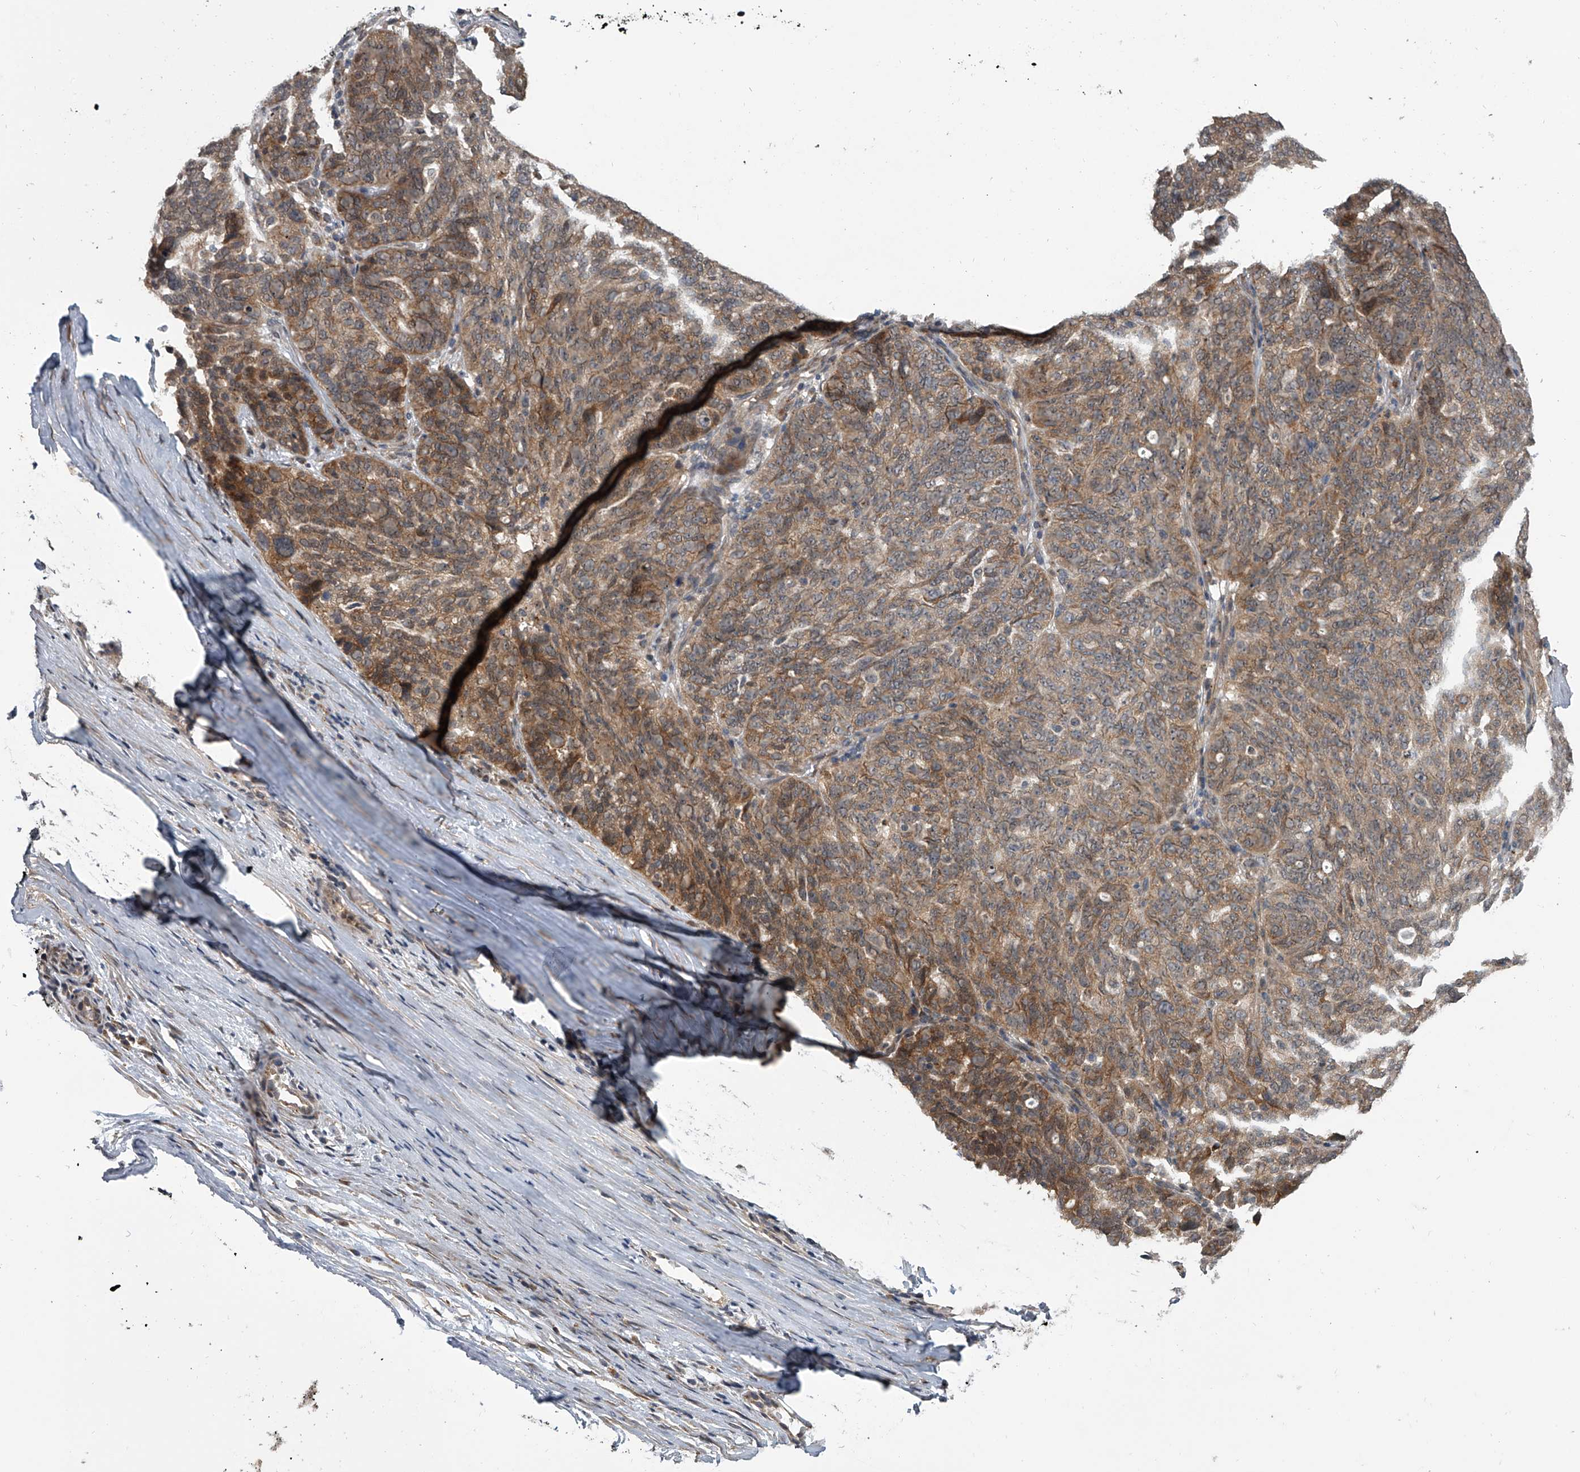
{"staining": {"intensity": "moderate", "quantity": ">75%", "location": "cytoplasmic/membranous"}, "tissue": "ovarian cancer", "cell_type": "Tumor cells", "image_type": "cancer", "snomed": [{"axis": "morphology", "description": "Cystadenocarcinoma, serous, NOS"}, {"axis": "topography", "description": "Ovary"}], "caption": "This photomicrograph demonstrates IHC staining of human ovarian serous cystadenocarcinoma, with medium moderate cytoplasmic/membranous expression in about >75% of tumor cells.", "gene": "GEMIN8", "patient": {"sex": "female", "age": 59}}